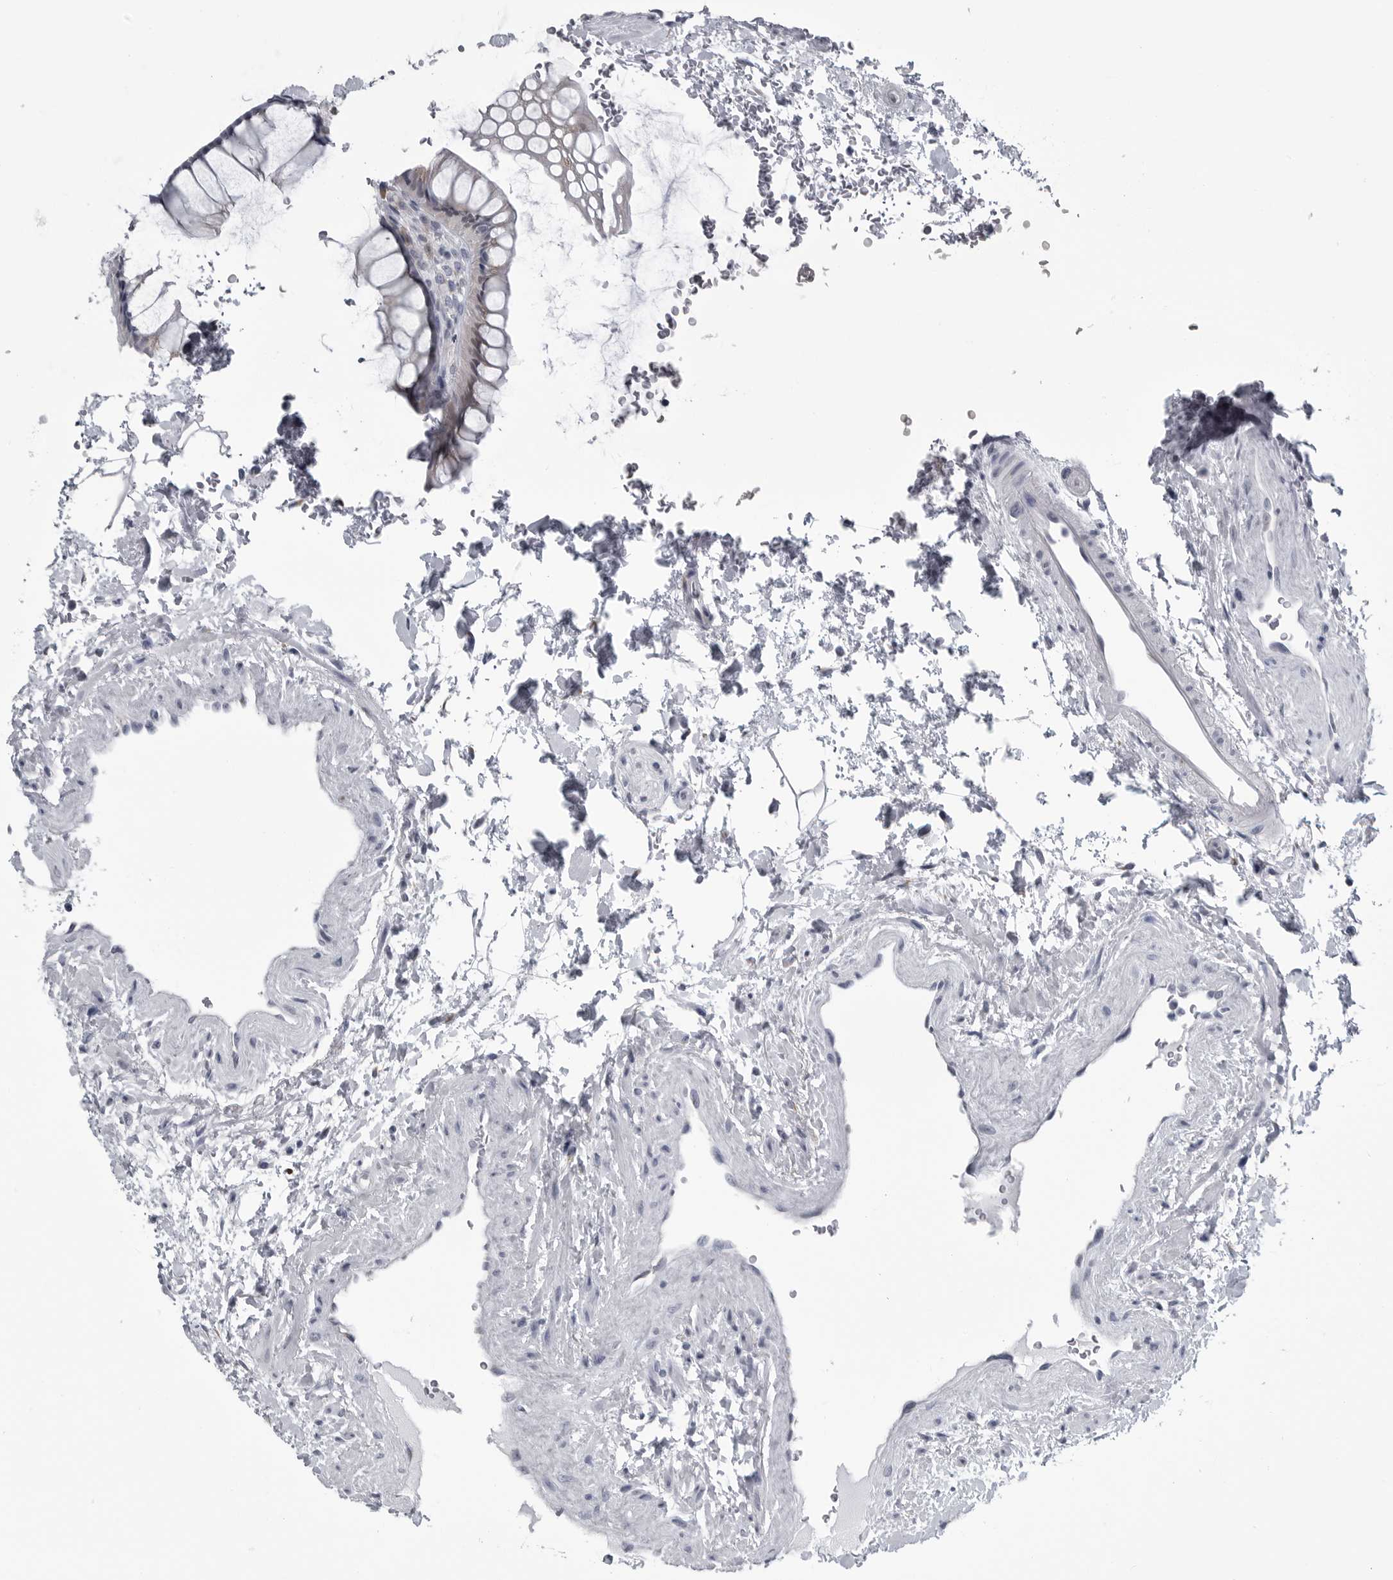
{"staining": {"intensity": "negative", "quantity": "none", "location": "none"}, "tissue": "rectum", "cell_type": "Glandular cells", "image_type": "normal", "snomed": [{"axis": "morphology", "description": "Normal tissue, NOS"}, {"axis": "topography", "description": "Rectum"}], "caption": "Immunohistochemistry (IHC) histopathology image of benign rectum: human rectum stained with DAB reveals no significant protein staining in glandular cells. (Immunohistochemistry, brightfield microscopy, high magnification).", "gene": "MYOC", "patient": {"sex": "male", "age": 51}}